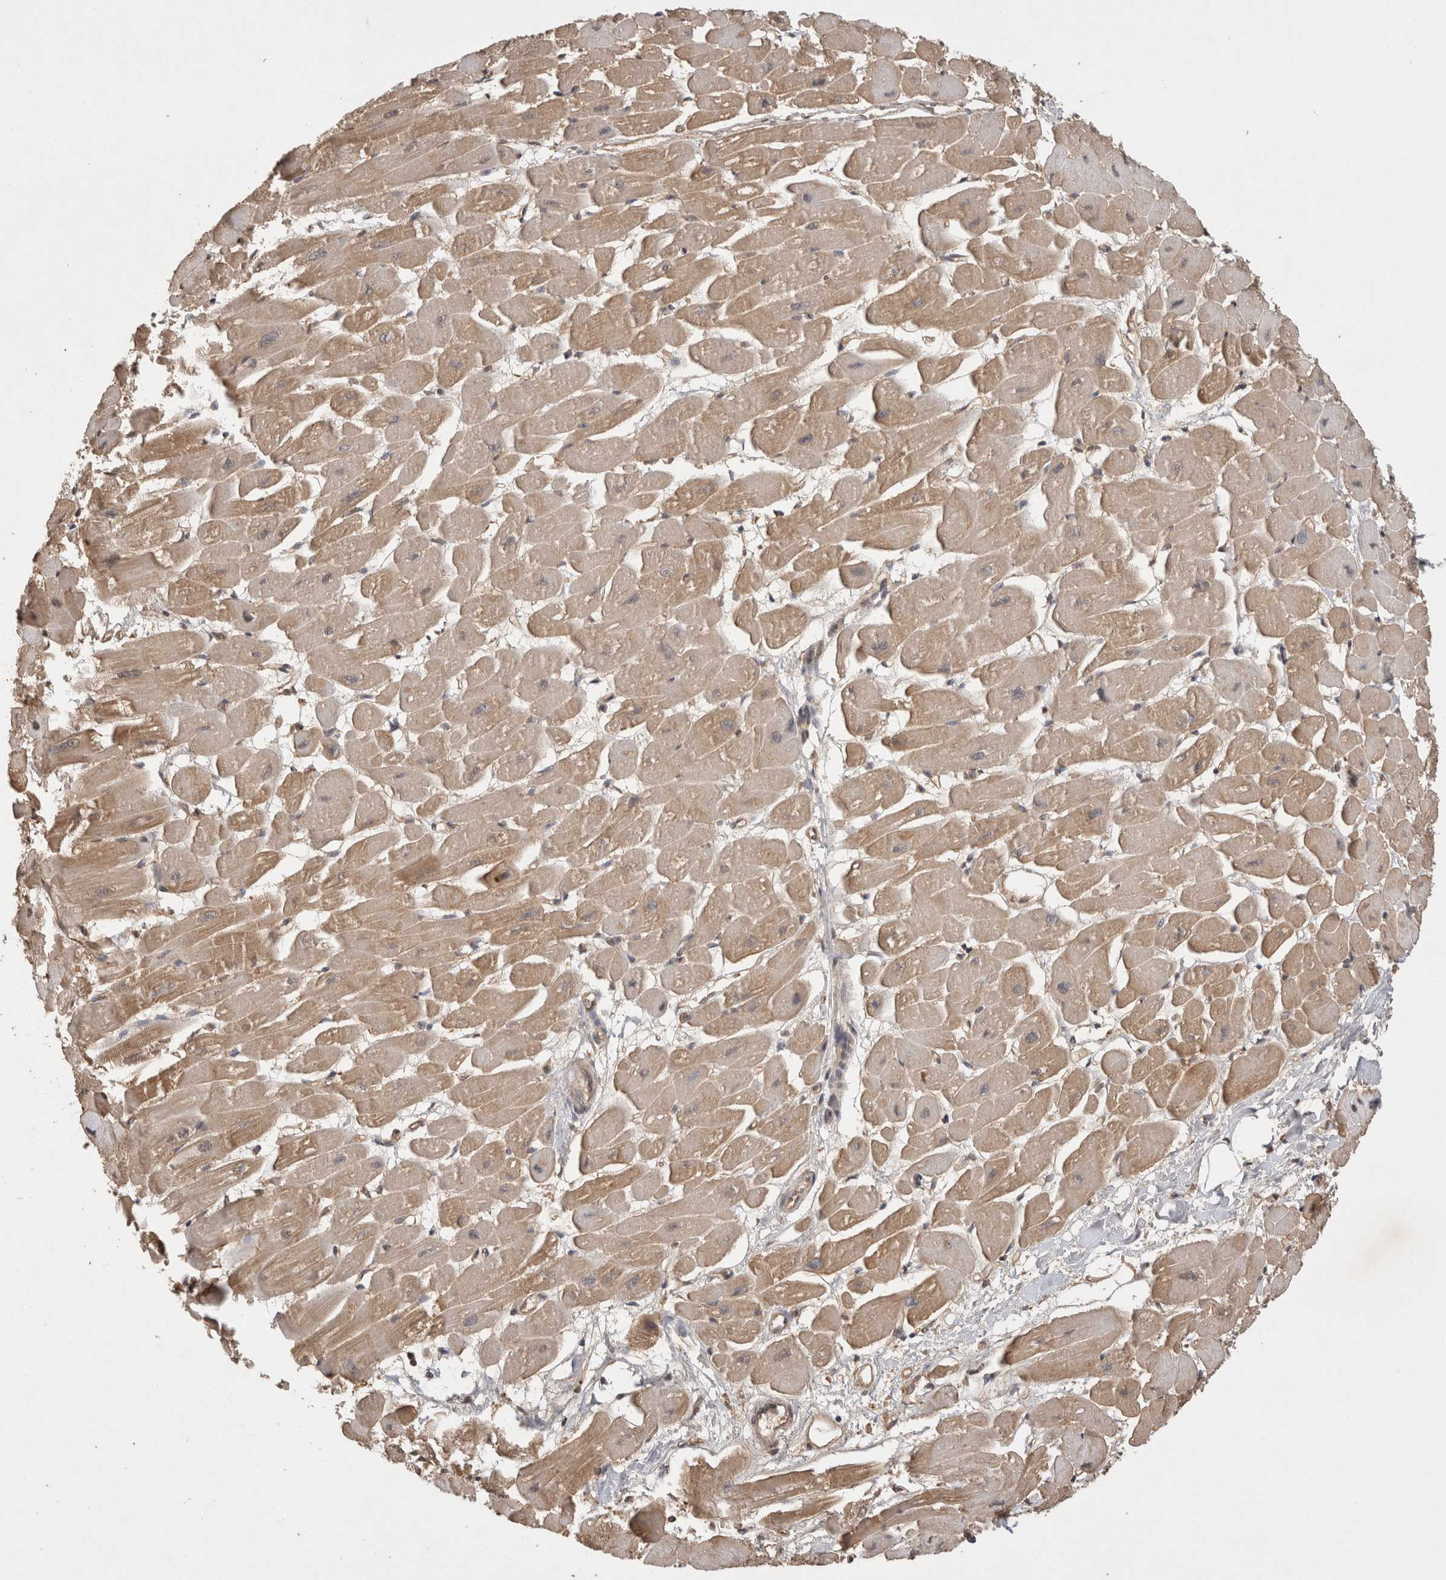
{"staining": {"intensity": "weak", "quantity": ">75%", "location": "cytoplasmic/membranous"}, "tissue": "heart muscle", "cell_type": "Cardiomyocytes", "image_type": "normal", "snomed": [{"axis": "morphology", "description": "Normal tissue, NOS"}, {"axis": "topography", "description": "Heart"}], "caption": "Immunohistochemistry staining of unremarkable heart muscle, which demonstrates low levels of weak cytoplasmic/membranous positivity in about >75% of cardiomyocytes indicating weak cytoplasmic/membranous protein positivity. The staining was performed using DAB (3,3'-diaminobenzidine) (brown) for protein detection and nuclei were counterstained in hematoxylin (blue).", "gene": "PRMT3", "patient": {"sex": "female", "age": 54}}